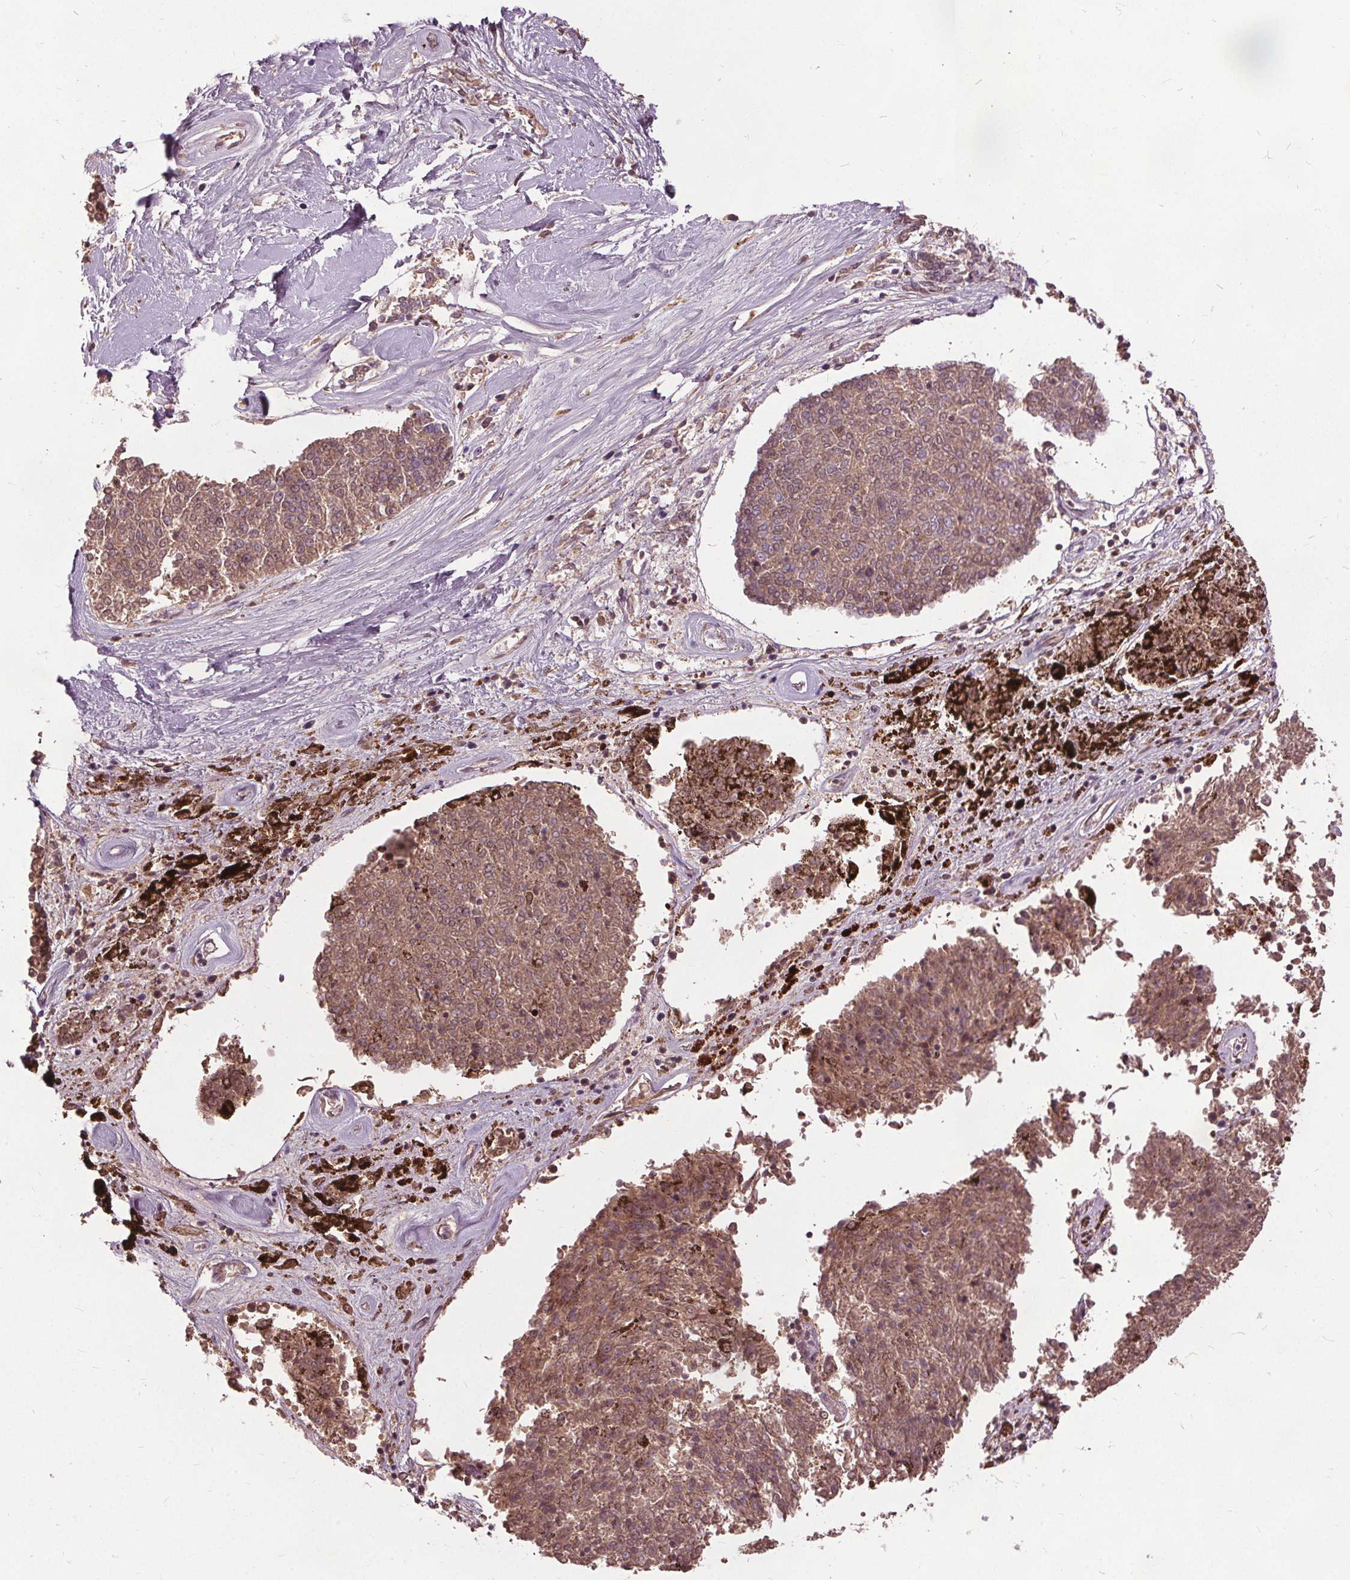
{"staining": {"intensity": "moderate", "quantity": "25%-75%", "location": "cytoplasmic/membranous"}, "tissue": "melanoma", "cell_type": "Tumor cells", "image_type": "cancer", "snomed": [{"axis": "morphology", "description": "Malignant melanoma, NOS"}, {"axis": "topography", "description": "Skin"}], "caption": "Immunohistochemical staining of melanoma demonstrates moderate cytoplasmic/membranous protein staining in approximately 25%-75% of tumor cells.", "gene": "PDGFD", "patient": {"sex": "female", "age": 72}}